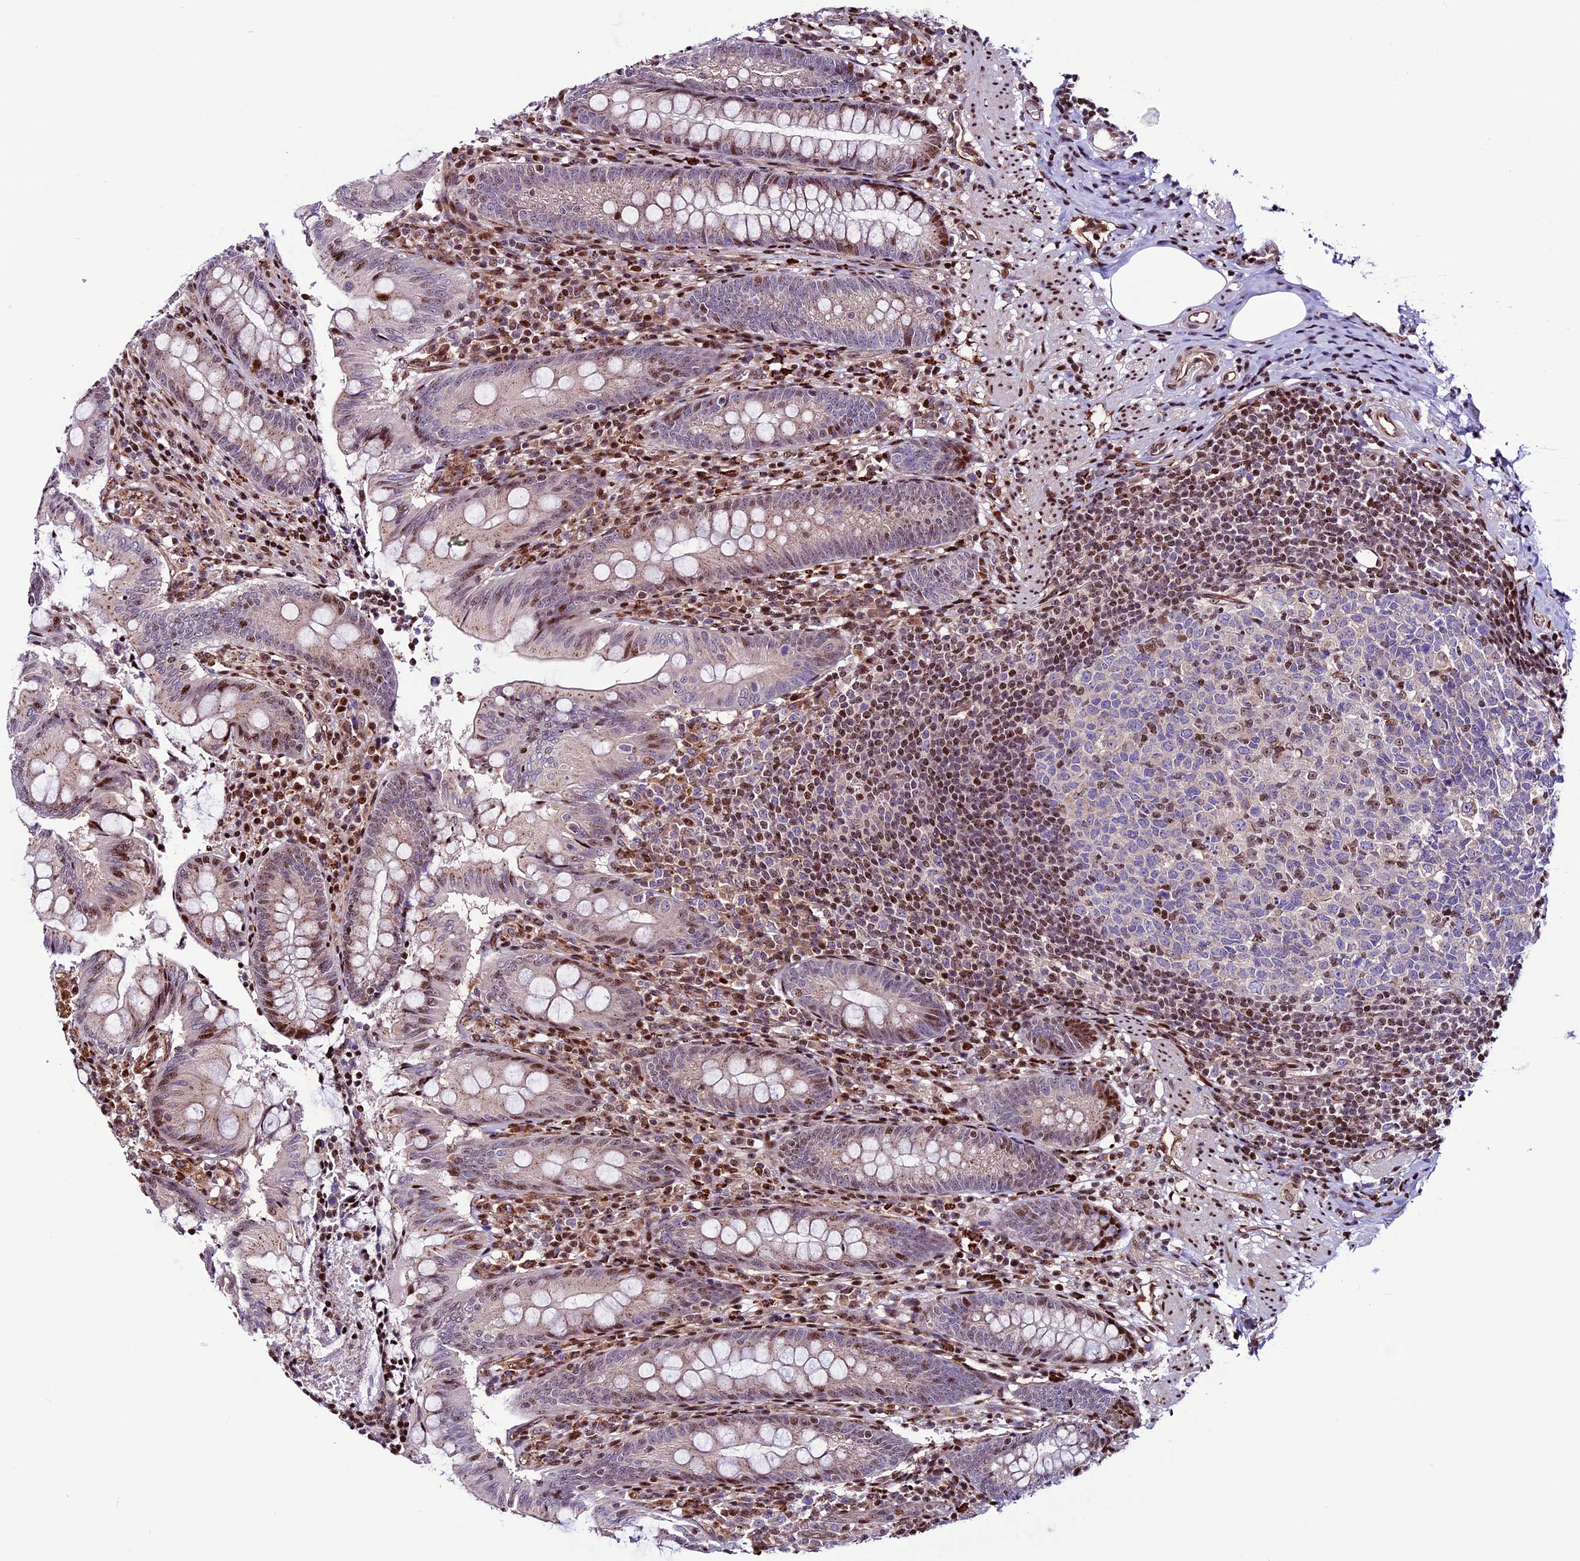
{"staining": {"intensity": "moderate", "quantity": "25%-75%", "location": "nuclear"}, "tissue": "appendix", "cell_type": "Glandular cells", "image_type": "normal", "snomed": [{"axis": "morphology", "description": "Normal tissue, NOS"}, {"axis": "topography", "description": "Appendix"}], "caption": "Glandular cells reveal moderate nuclear expression in about 25%-75% of cells in benign appendix. (Stains: DAB in brown, nuclei in blue, Microscopy: brightfield microscopy at high magnification).", "gene": "RINL", "patient": {"sex": "male", "age": 55}}